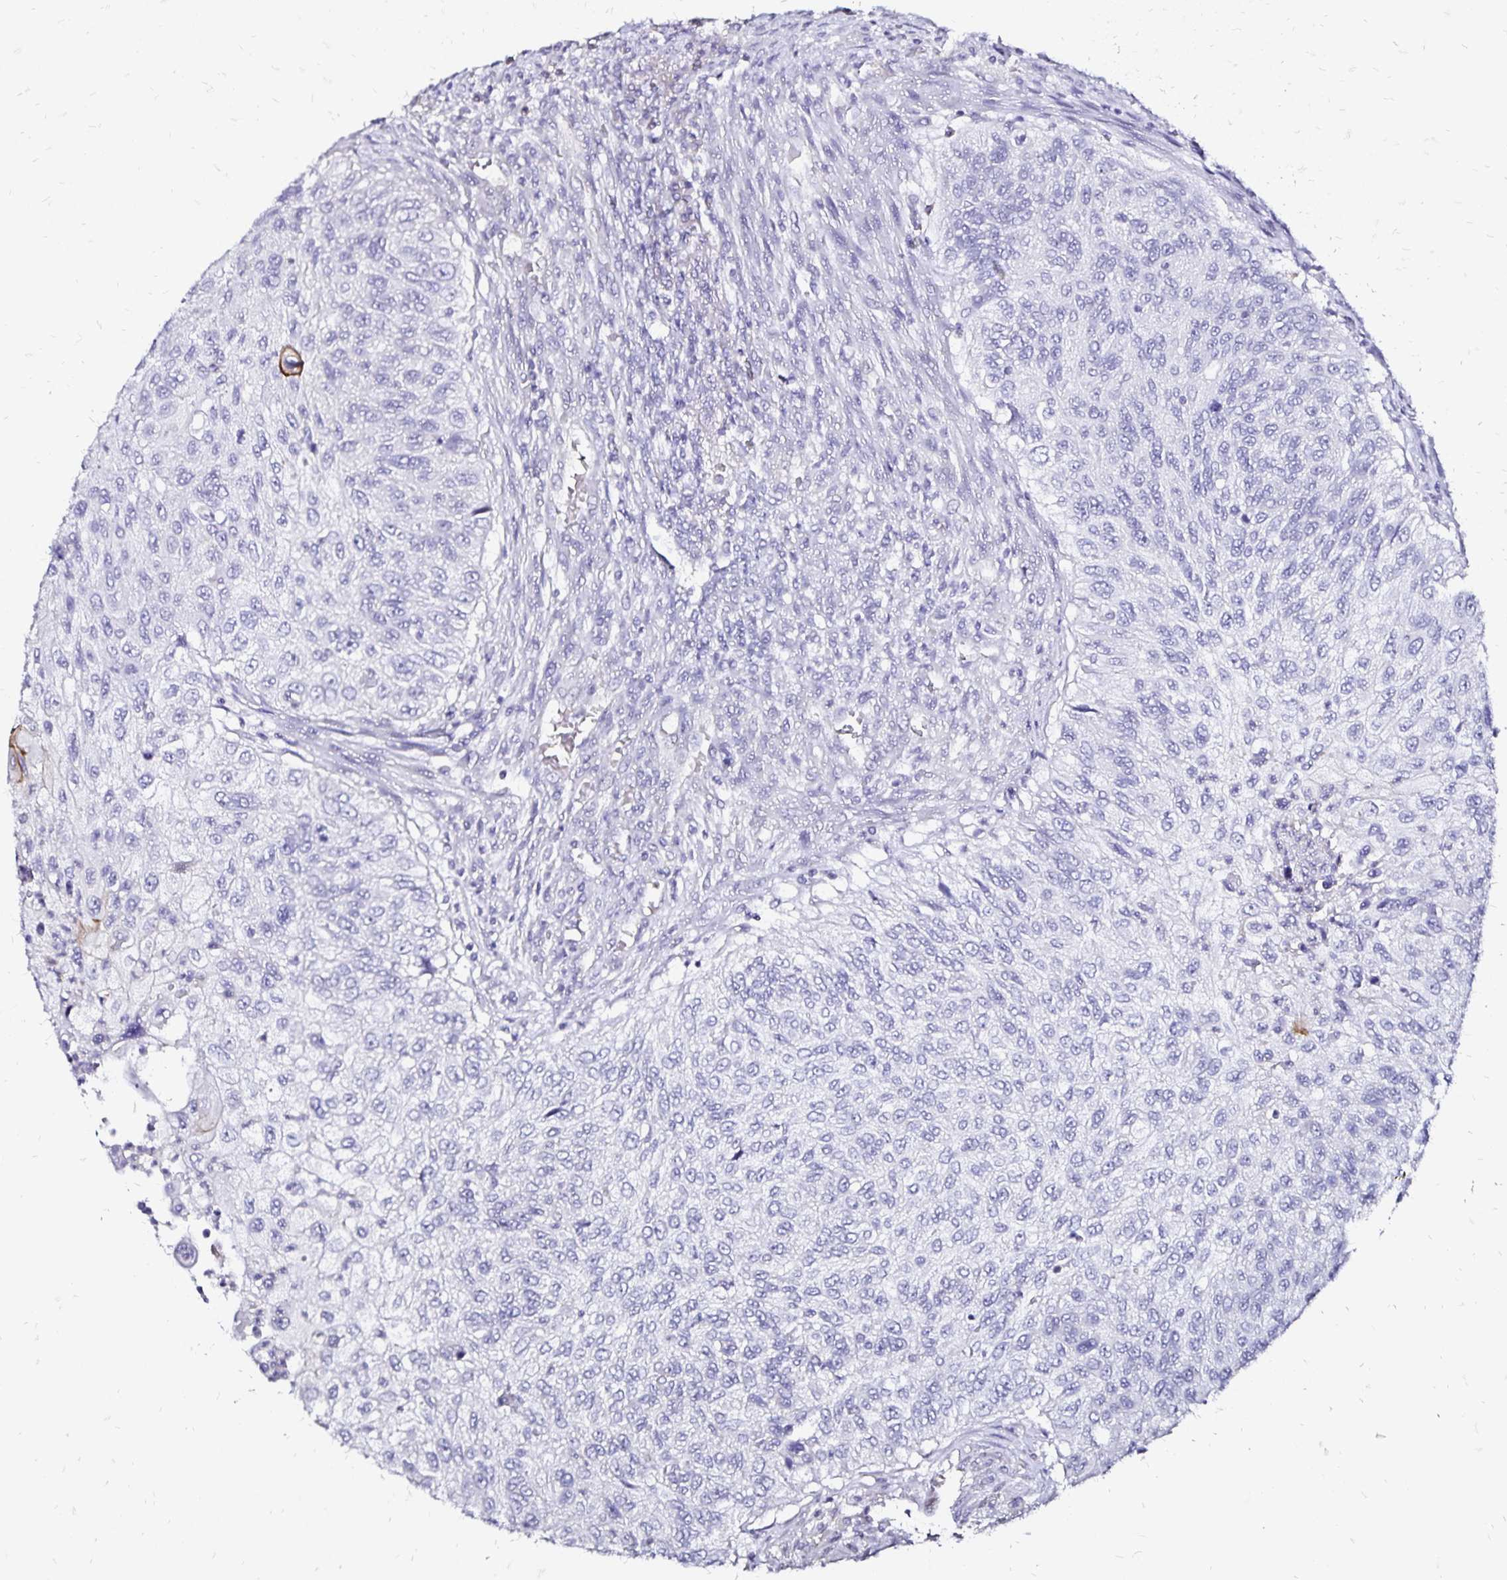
{"staining": {"intensity": "weak", "quantity": "<25%", "location": "cytoplasmic/membranous"}, "tissue": "urothelial cancer", "cell_type": "Tumor cells", "image_type": "cancer", "snomed": [{"axis": "morphology", "description": "Urothelial carcinoma, High grade"}, {"axis": "topography", "description": "Urinary bladder"}], "caption": "Micrograph shows no protein positivity in tumor cells of urothelial carcinoma (high-grade) tissue.", "gene": "SLC5A1", "patient": {"sex": "female", "age": 60}}